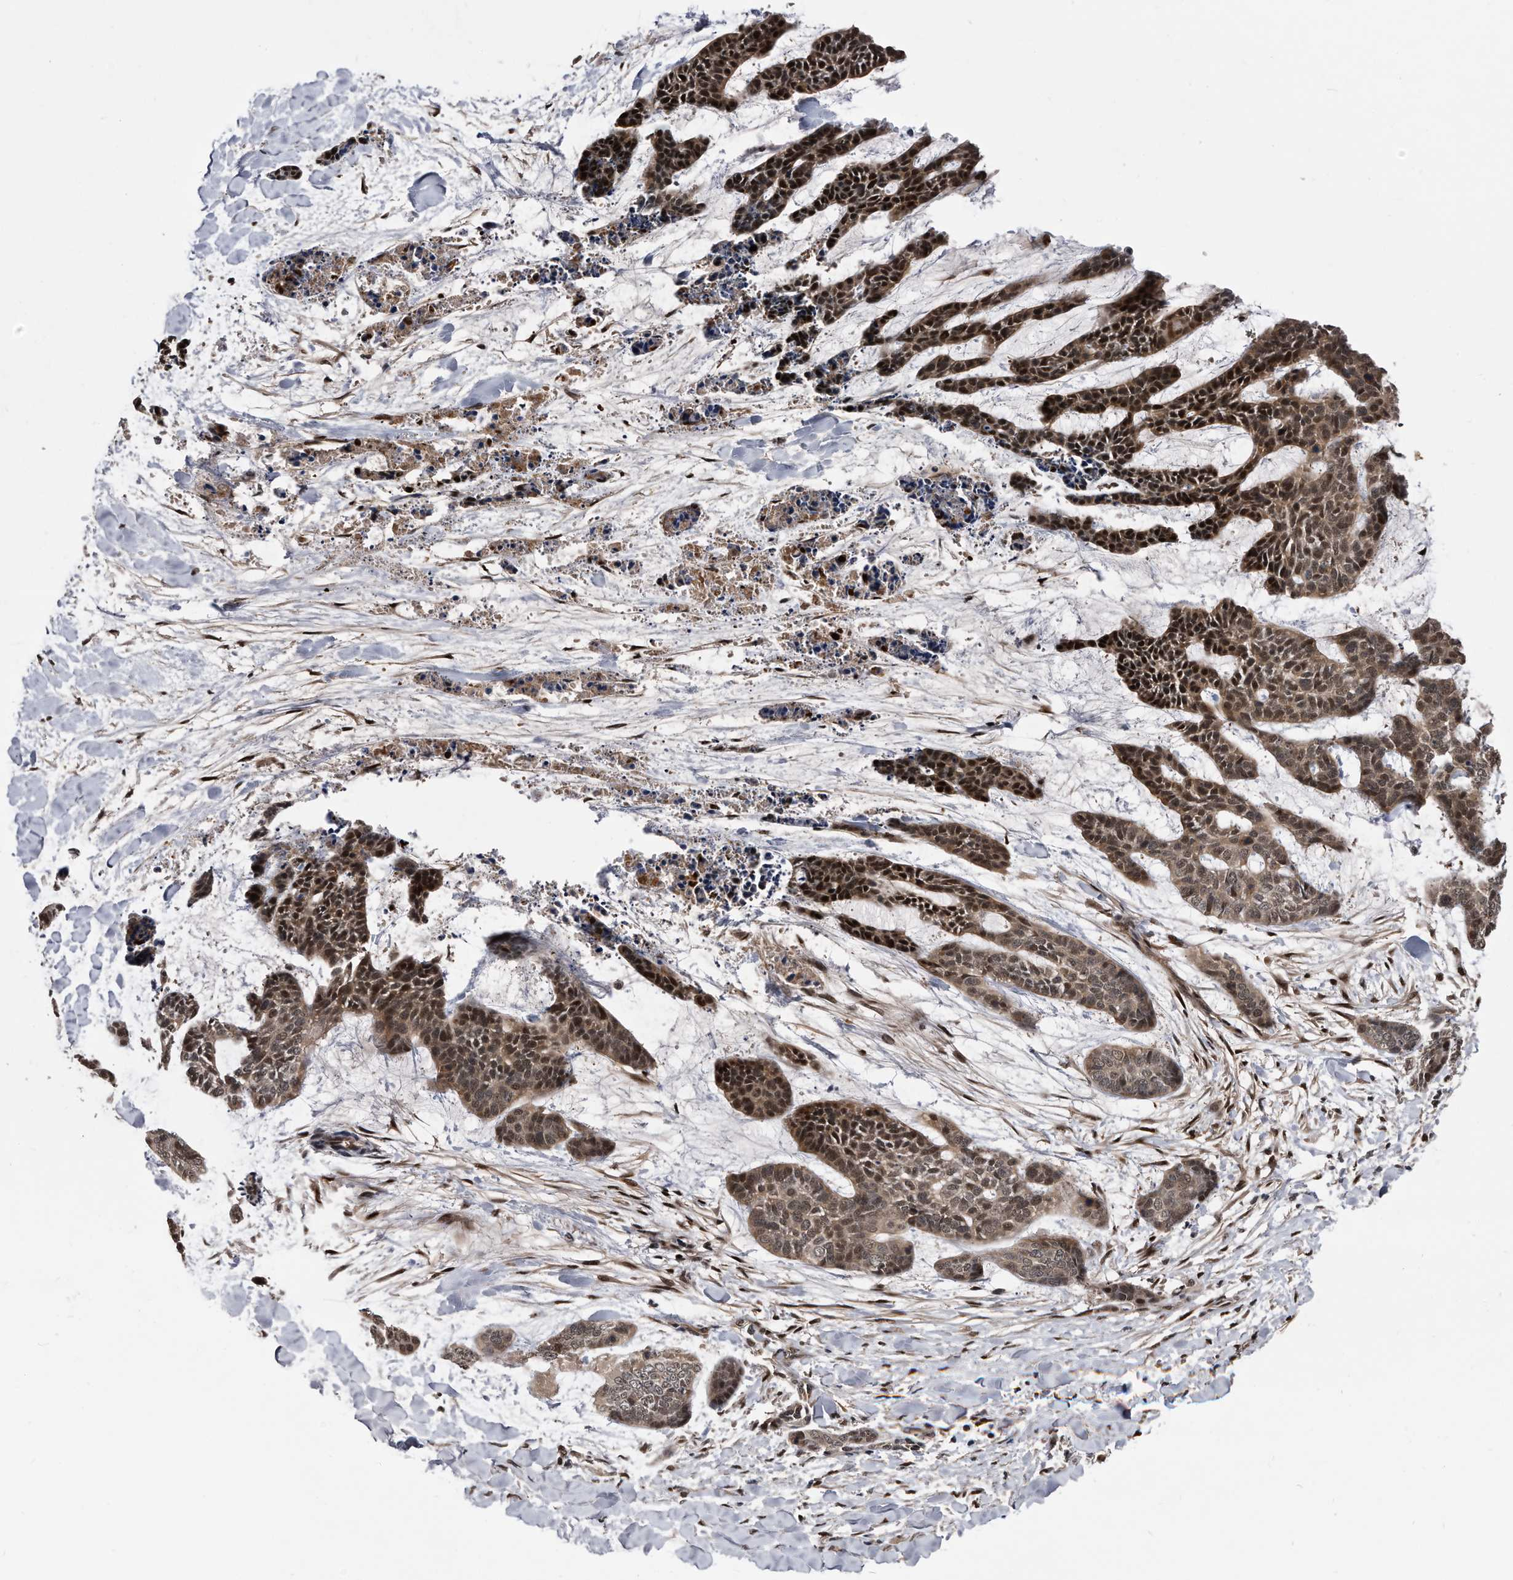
{"staining": {"intensity": "moderate", "quantity": ">75%", "location": "cytoplasmic/membranous,nuclear"}, "tissue": "skin cancer", "cell_type": "Tumor cells", "image_type": "cancer", "snomed": [{"axis": "morphology", "description": "Basal cell carcinoma"}, {"axis": "topography", "description": "Skin"}], "caption": "Immunohistochemistry (IHC) of basal cell carcinoma (skin) reveals medium levels of moderate cytoplasmic/membranous and nuclear staining in approximately >75% of tumor cells.", "gene": "RAD23B", "patient": {"sex": "female", "age": 64}}